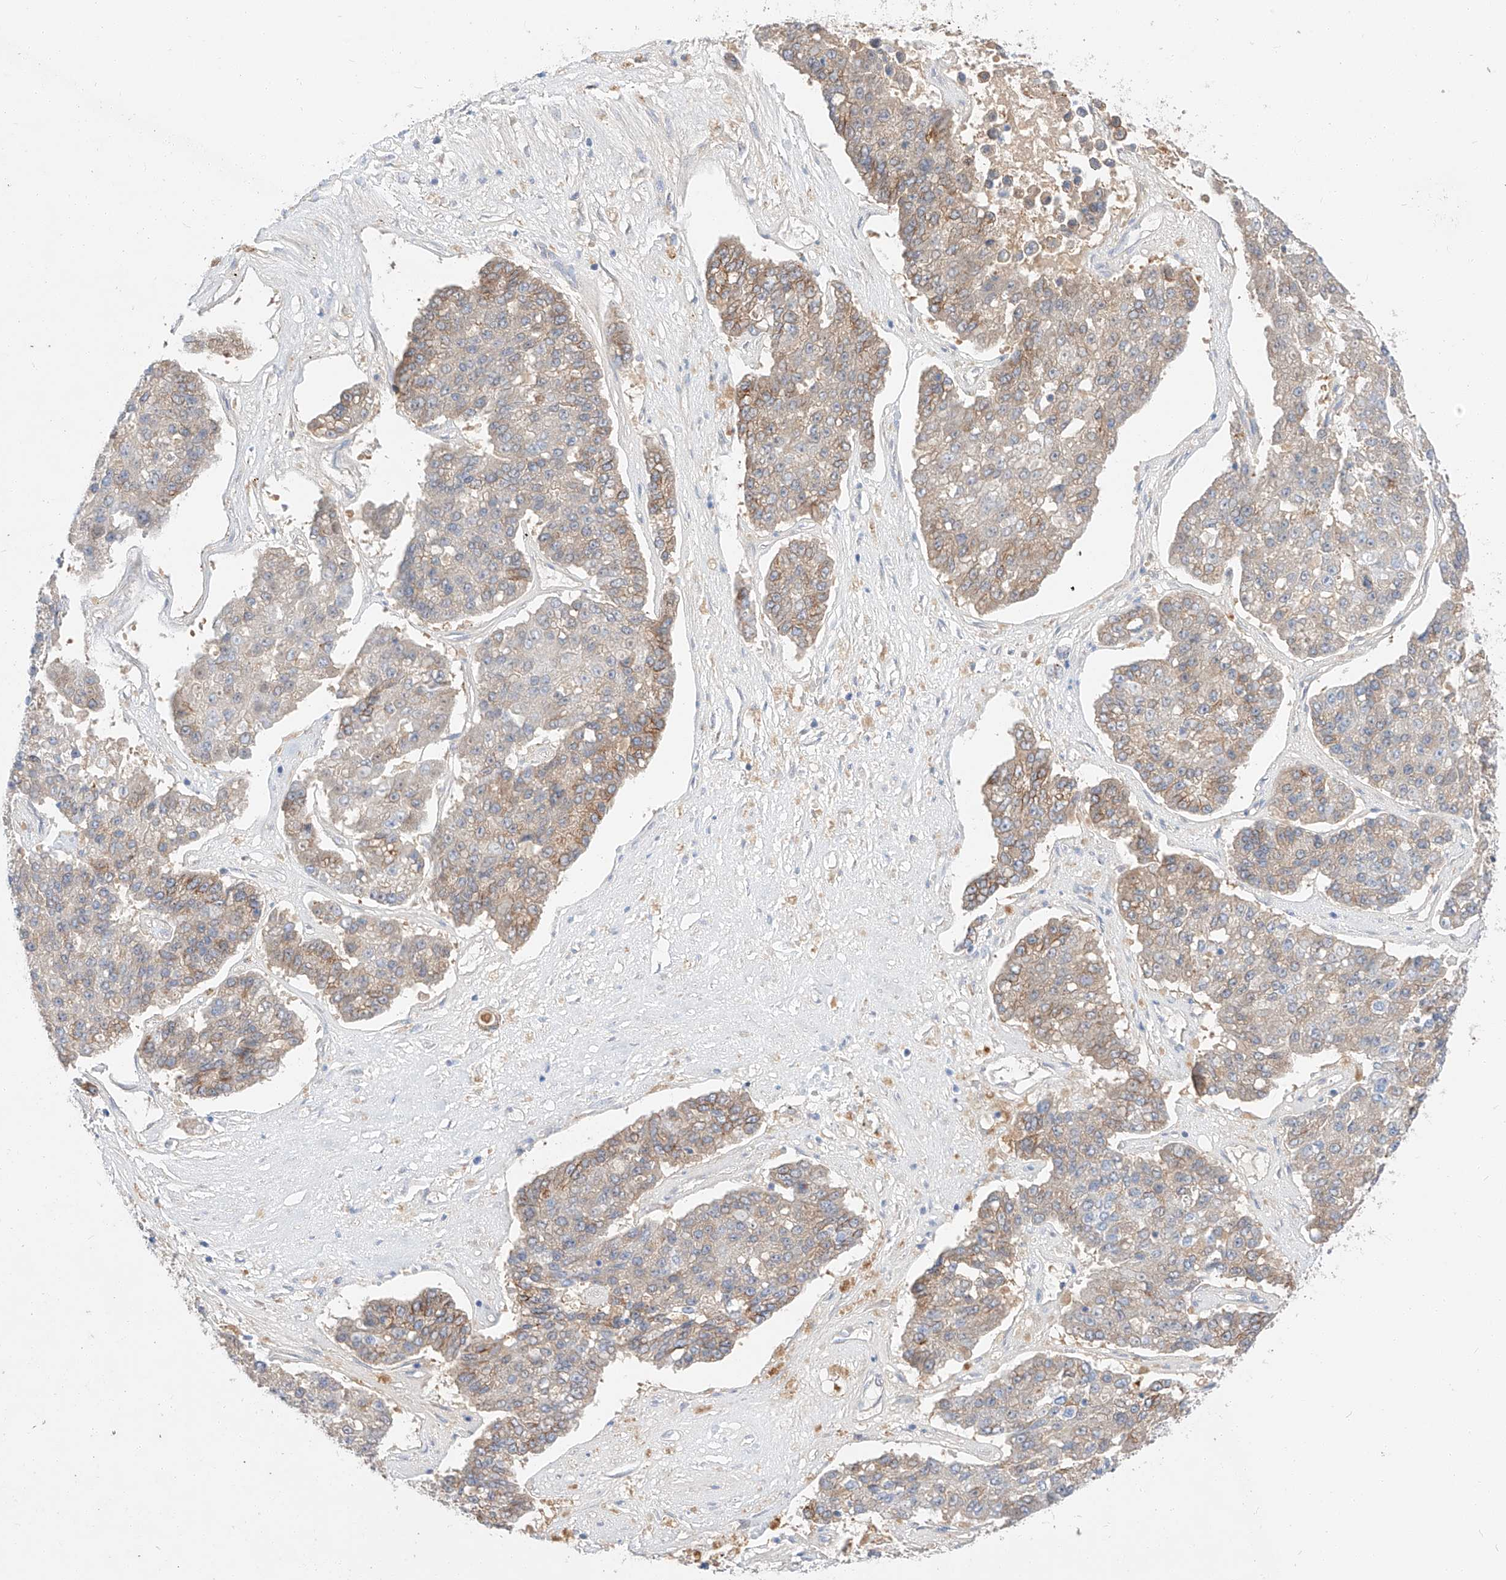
{"staining": {"intensity": "weak", "quantity": "25%-75%", "location": "cytoplasmic/membranous"}, "tissue": "pancreatic cancer", "cell_type": "Tumor cells", "image_type": "cancer", "snomed": [{"axis": "morphology", "description": "Adenocarcinoma, NOS"}, {"axis": "topography", "description": "Pancreas"}], "caption": "Pancreatic adenocarcinoma stained for a protein (brown) exhibits weak cytoplasmic/membranous positive positivity in approximately 25%-75% of tumor cells.", "gene": "MAP7", "patient": {"sex": "male", "age": 50}}